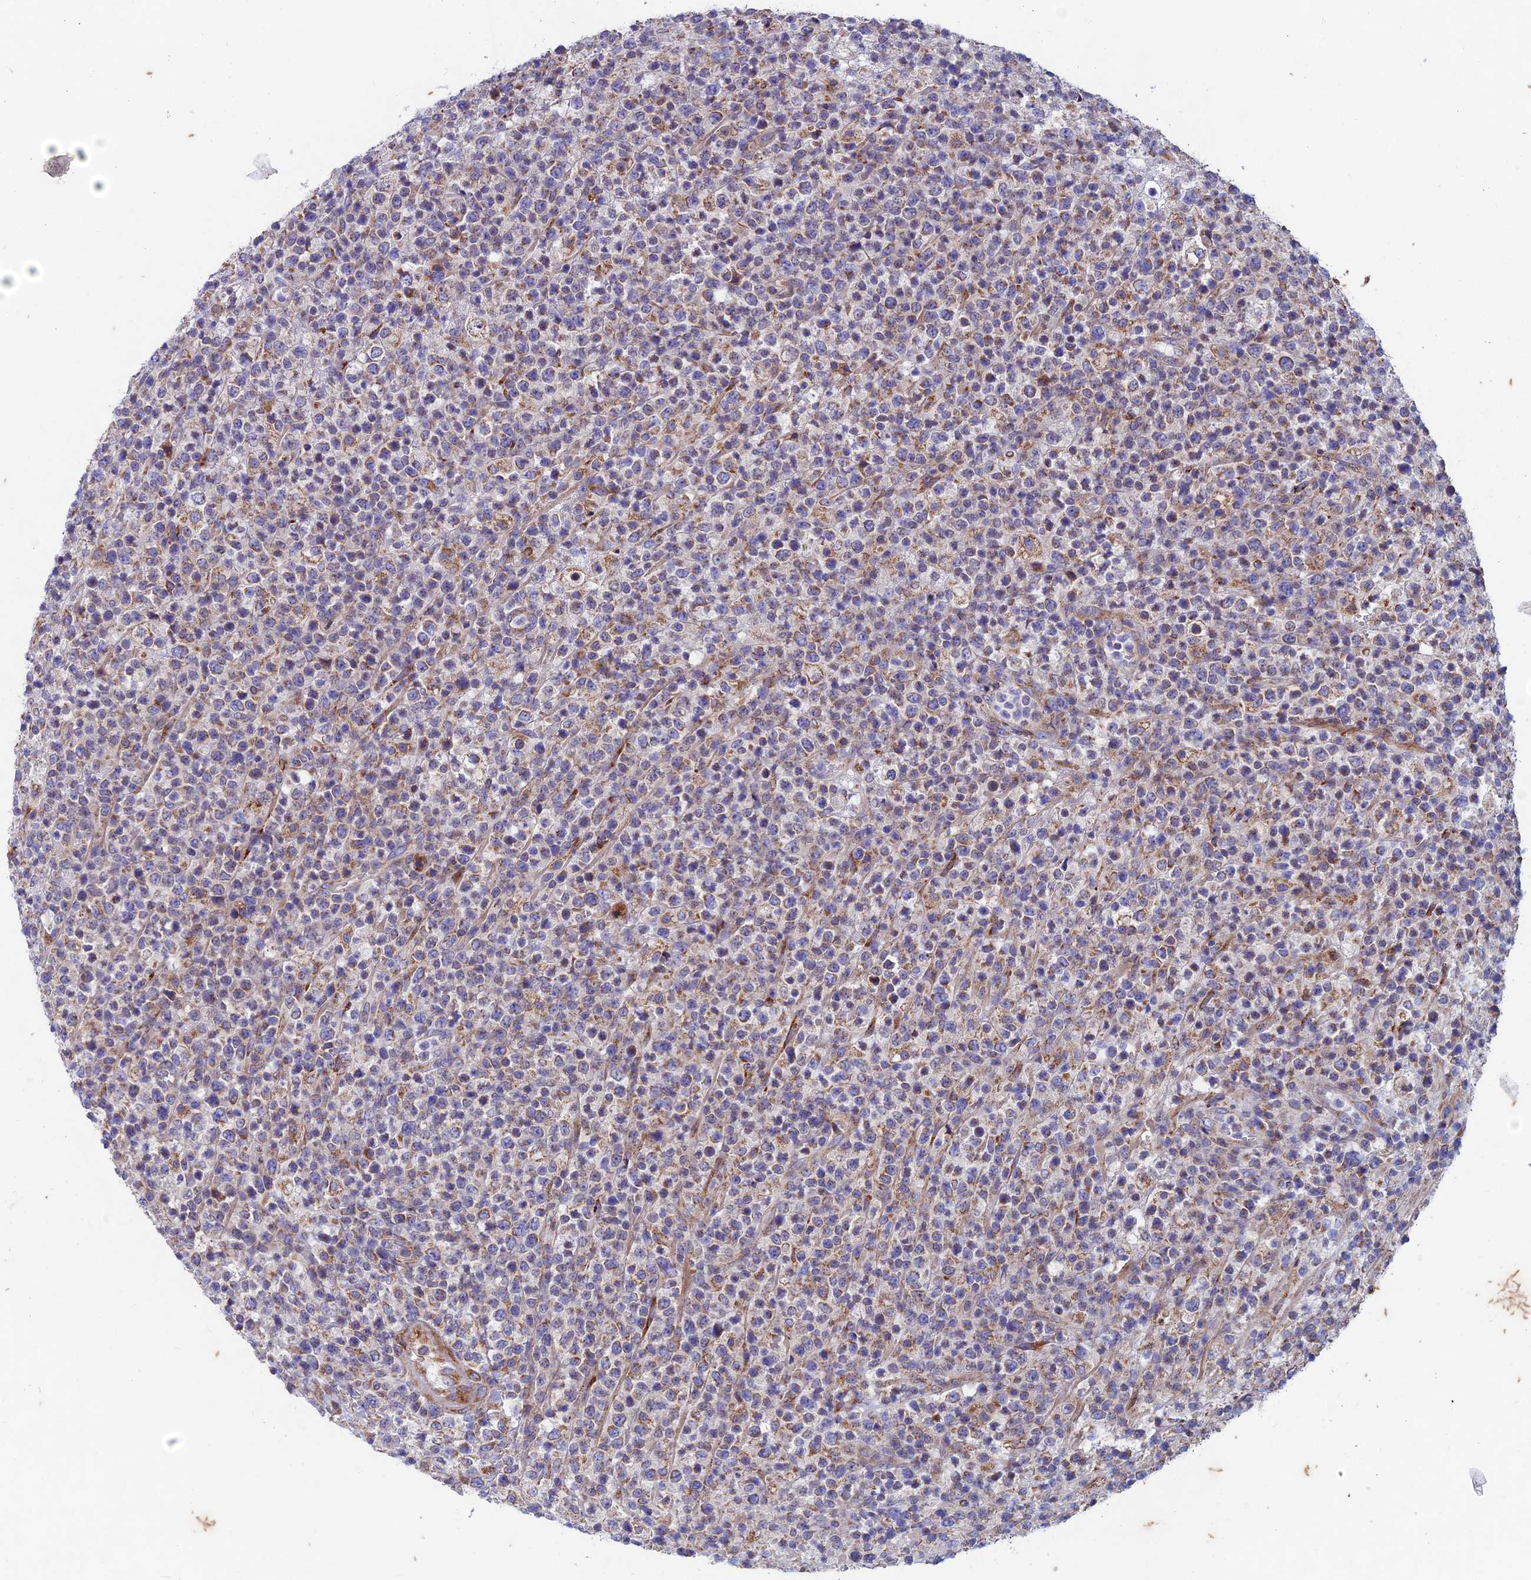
{"staining": {"intensity": "weak", "quantity": "<25%", "location": "cytoplasmic/membranous"}, "tissue": "lymphoma", "cell_type": "Tumor cells", "image_type": "cancer", "snomed": [{"axis": "morphology", "description": "Malignant lymphoma, non-Hodgkin's type, High grade"}, {"axis": "topography", "description": "Colon"}], "caption": "Immunohistochemistry photomicrograph of human lymphoma stained for a protein (brown), which reveals no staining in tumor cells.", "gene": "AP4S1", "patient": {"sex": "female", "age": 53}}